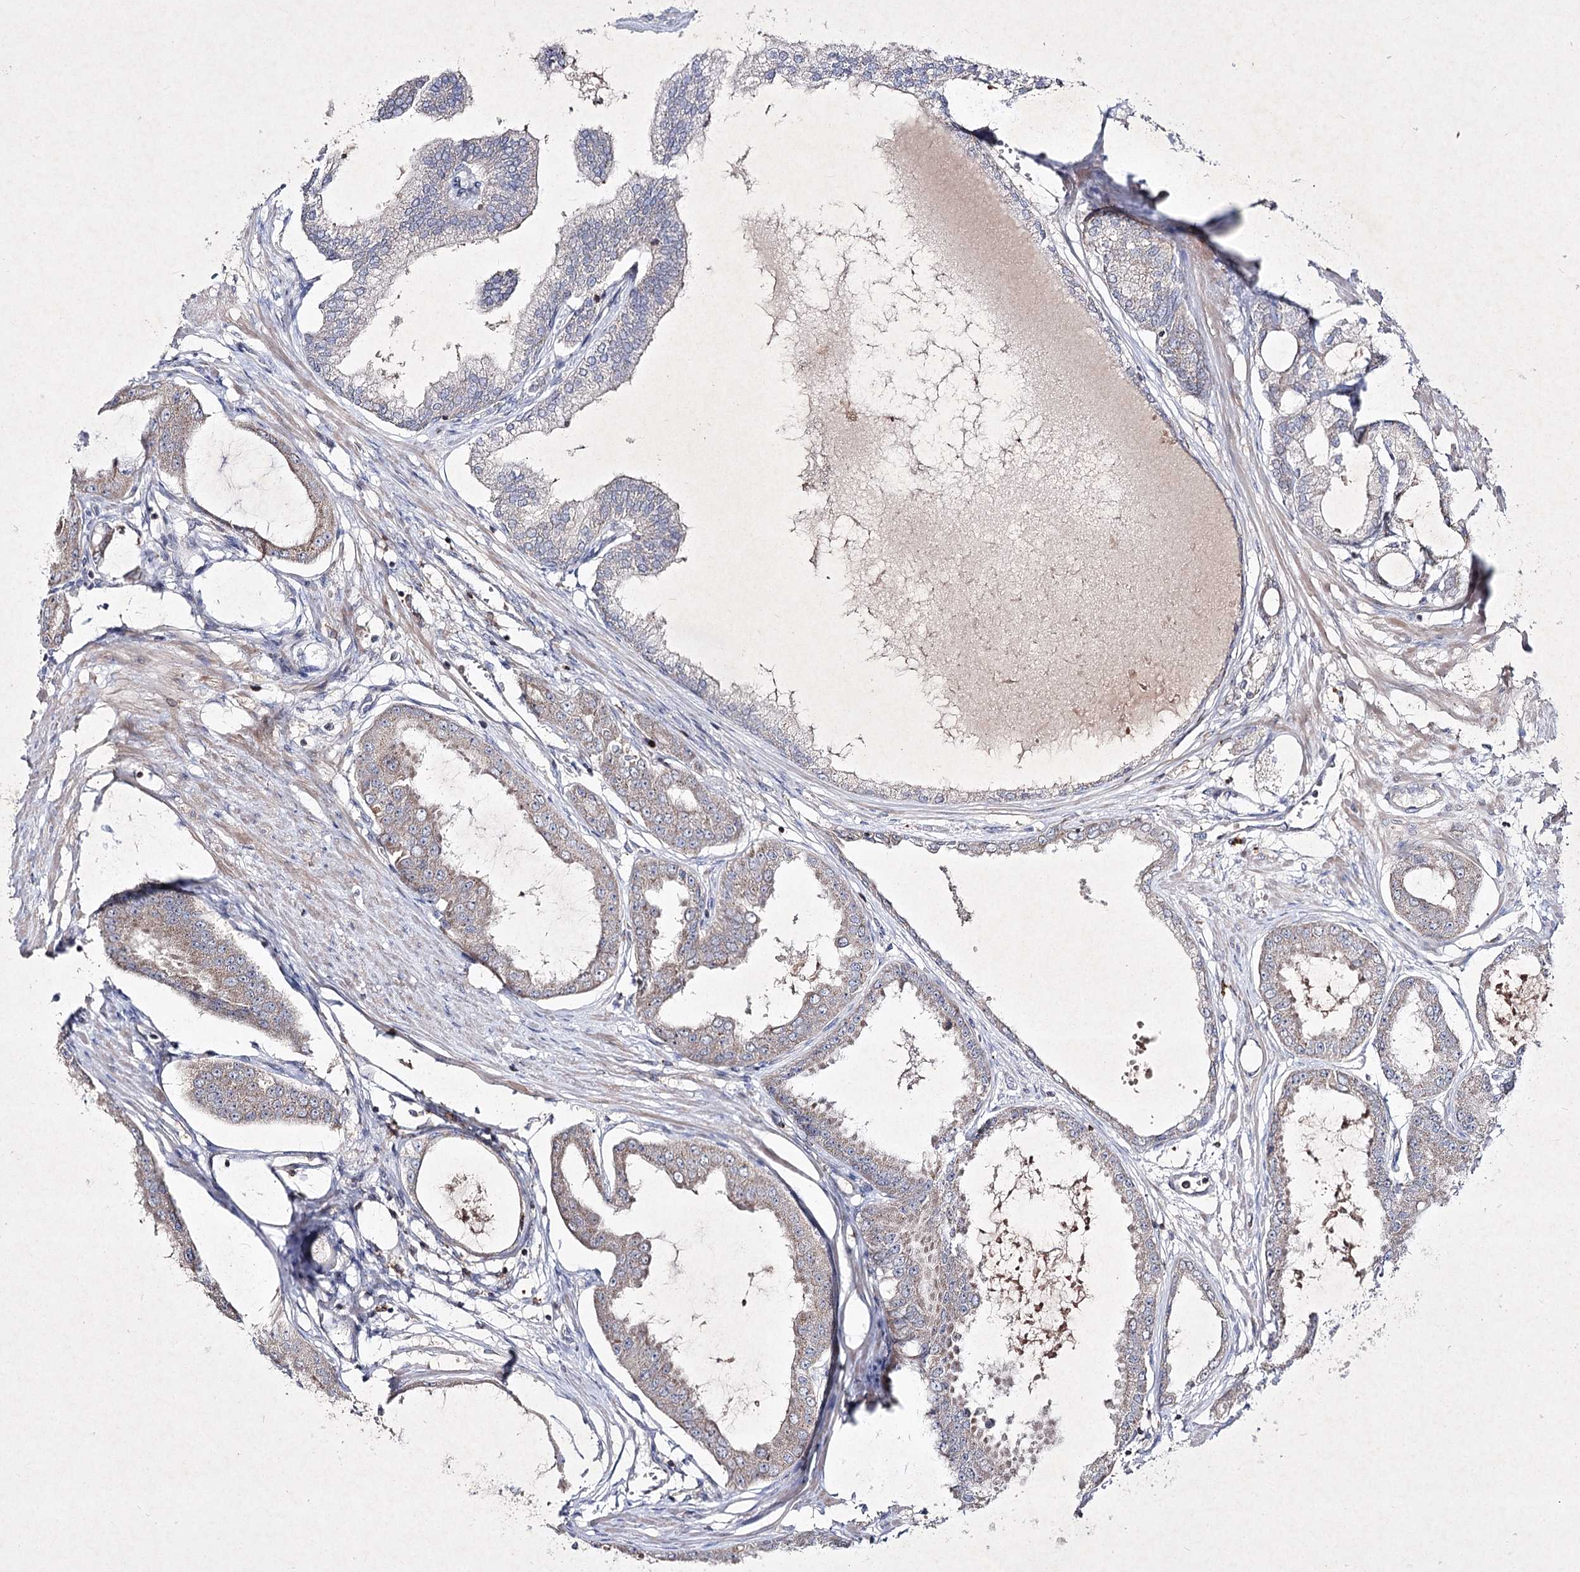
{"staining": {"intensity": "weak", "quantity": "25%-75%", "location": "cytoplasmic/membranous"}, "tissue": "prostate cancer", "cell_type": "Tumor cells", "image_type": "cancer", "snomed": [{"axis": "morphology", "description": "Adenocarcinoma, Low grade"}, {"axis": "topography", "description": "Prostate"}], "caption": "Prostate cancer (low-grade adenocarcinoma) was stained to show a protein in brown. There is low levels of weak cytoplasmic/membranous expression in approximately 25%-75% of tumor cells. (brown staining indicates protein expression, while blue staining denotes nuclei).", "gene": "CIB2", "patient": {"sex": "male", "age": 63}}